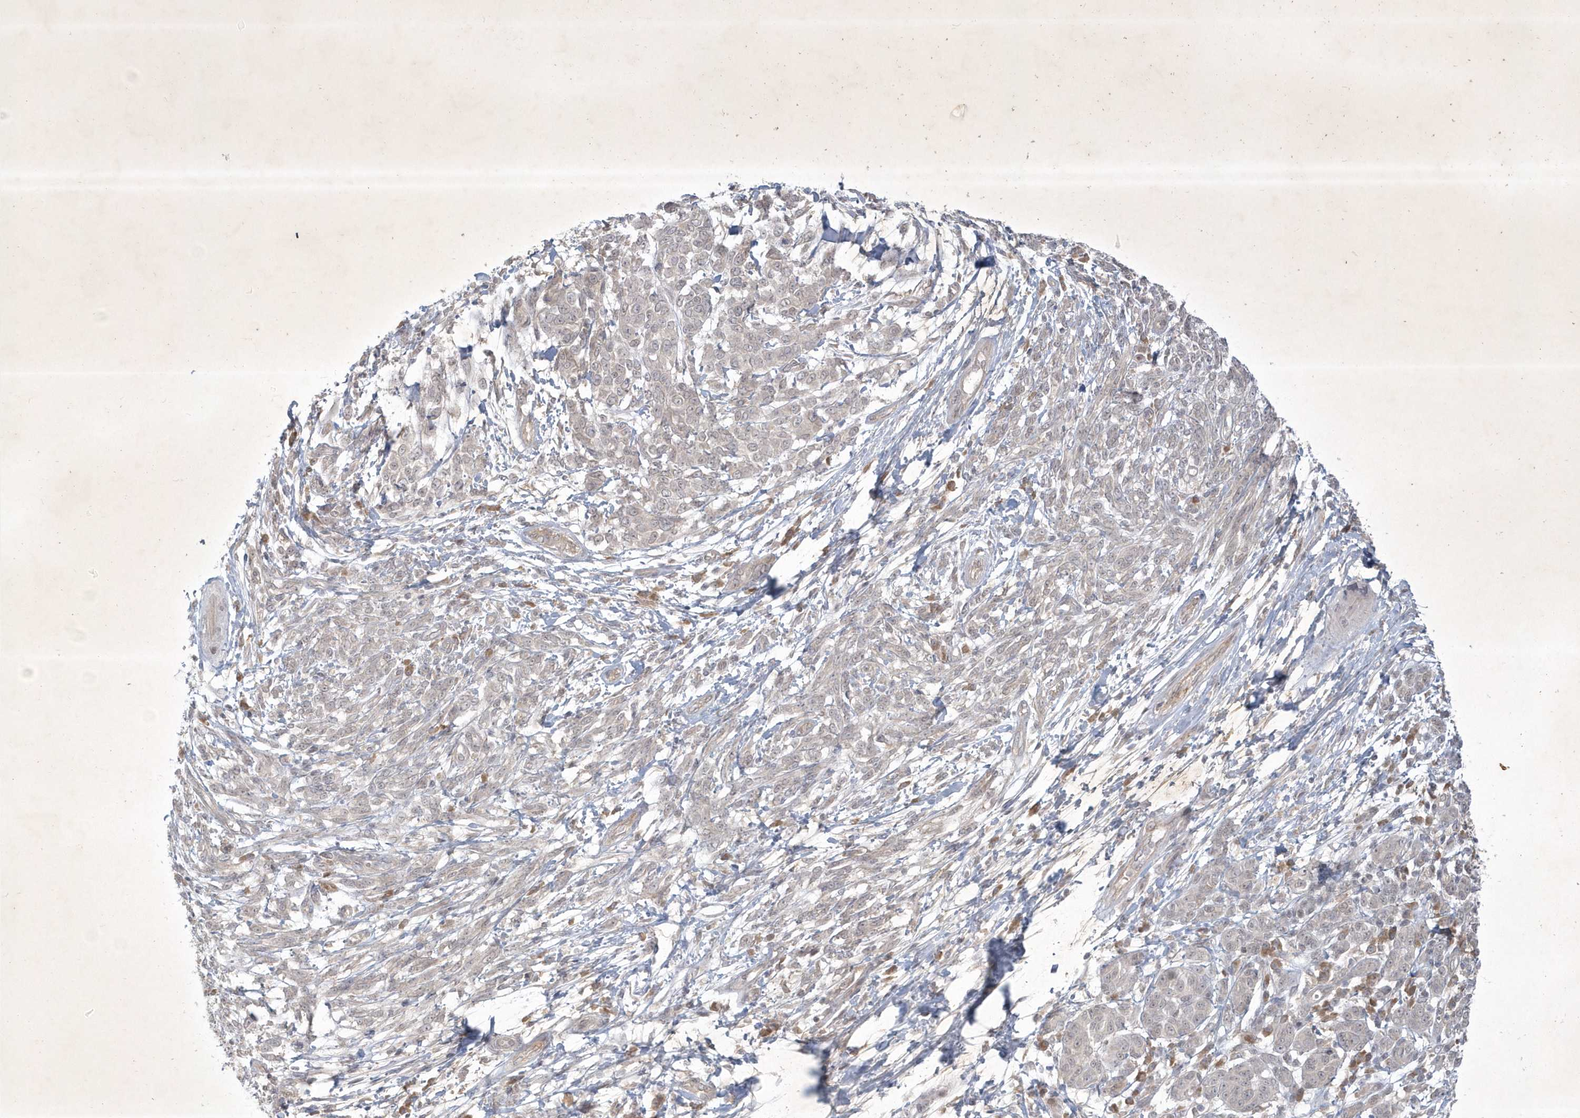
{"staining": {"intensity": "negative", "quantity": "none", "location": "none"}, "tissue": "melanoma", "cell_type": "Tumor cells", "image_type": "cancer", "snomed": [{"axis": "morphology", "description": "Malignant melanoma, NOS"}, {"axis": "topography", "description": "Skin"}], "caption": "Melanoma was stained to show a protein in brown. There is no significant expression in tumor cells.", "gene": "BOD1", "patient": {"sex": "male", "age": 49}}